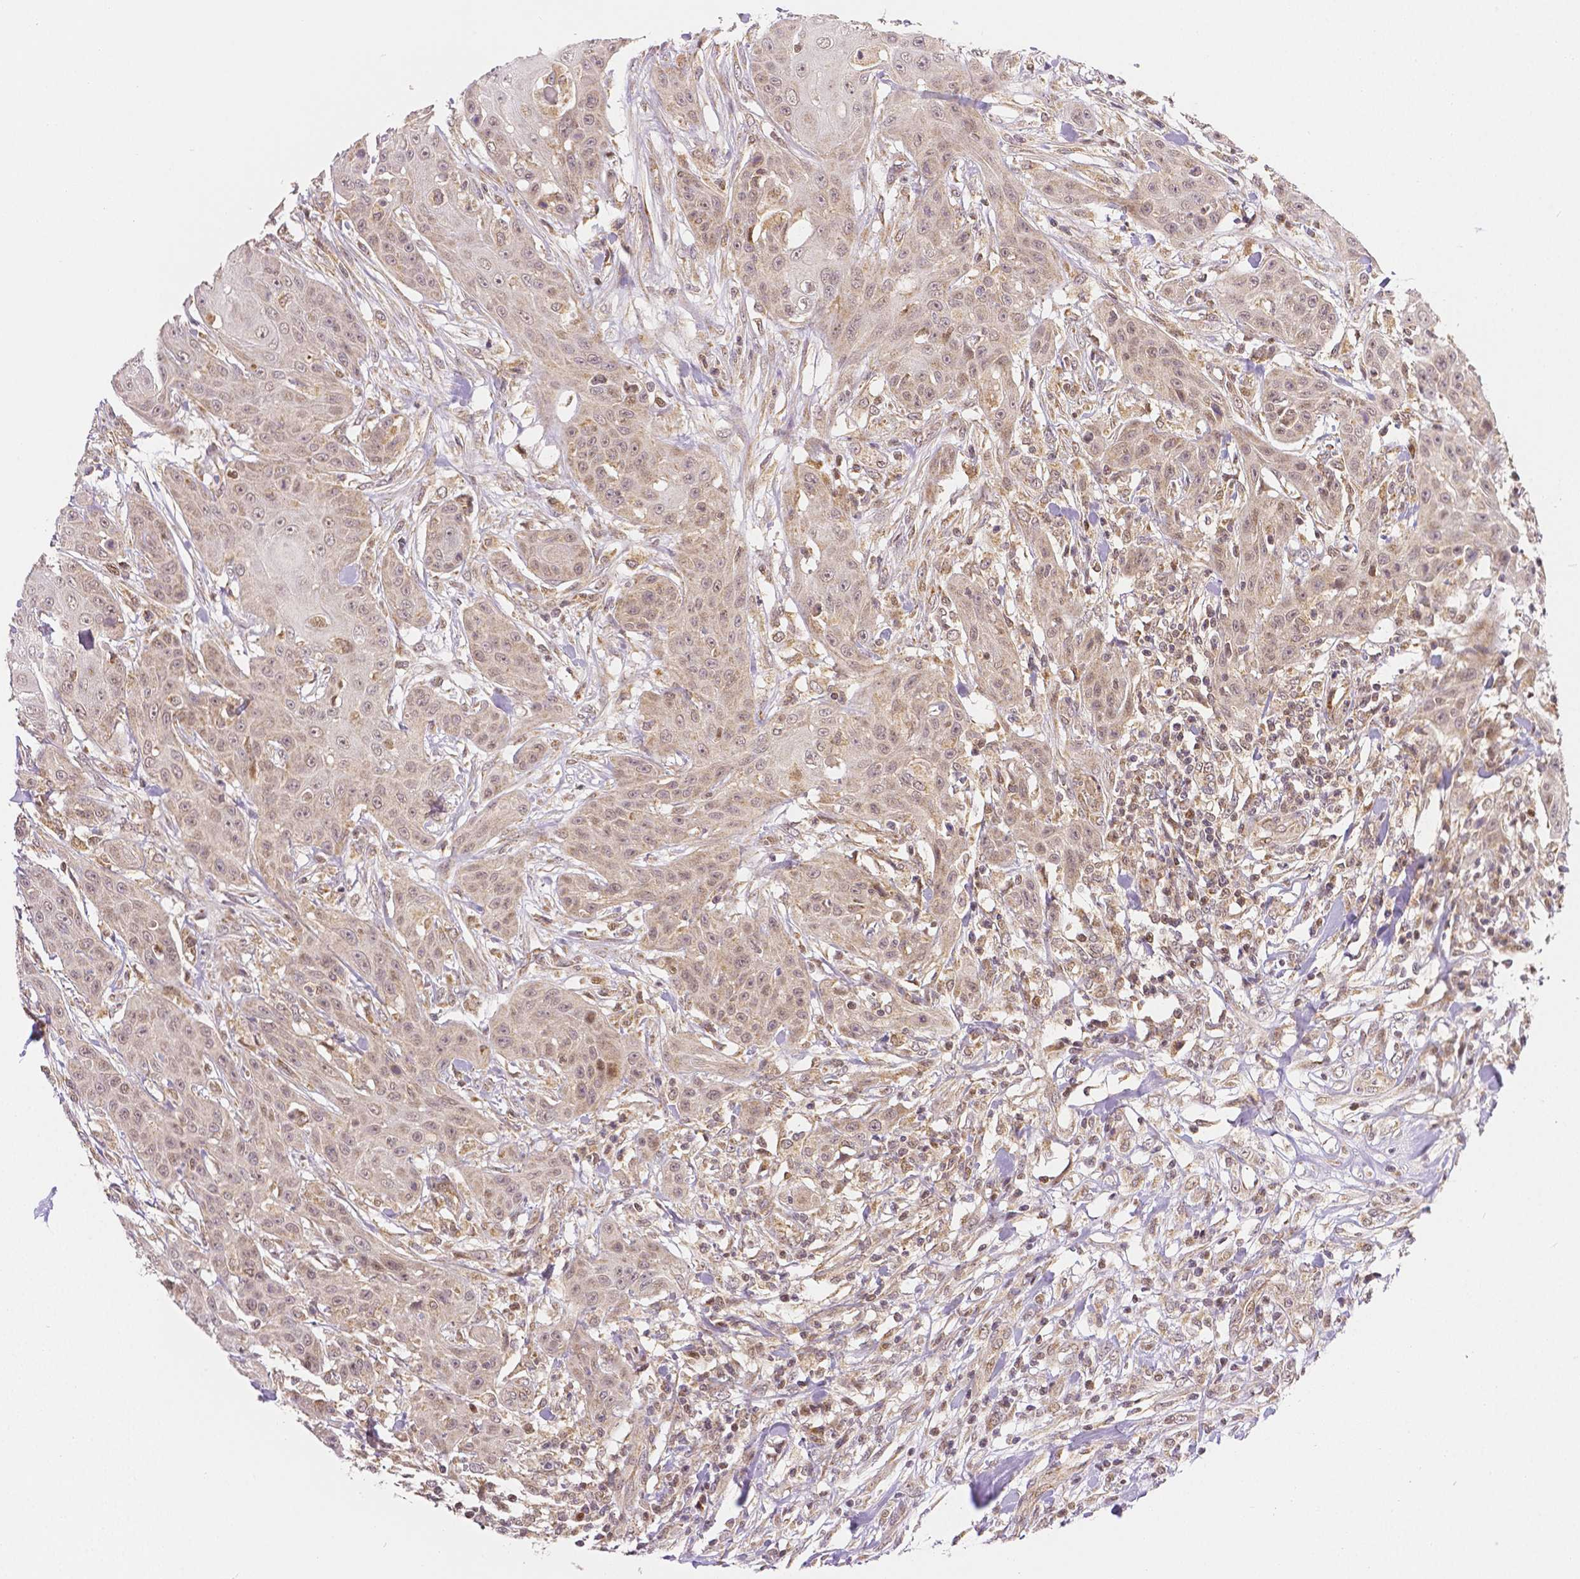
{"staining": {"intensity": "weak", "quantity": "25%-75%", "location": "cytoplasmic/membranous,nuclear"}, "tissue": "head and neck cancer", "cell_type": "Tumor cells", "image_type": "cancer", "snomed": [{"axis": "morphology", "description": "Squamous cell carcinoma, NOS"}, {"axis": "topography", "description": "Oral tissue"}, {"axis": "topography", "description": "Head-Neck"}], "caption": "IHC staining of squamous cell carcinoma (head and neck), which reveals low levels of weak cytoplasmic/membranous and nuclear positivity in approximately 25%-75% of tumor cells indicating weak cytoplasmic/membranous and nuclear protein expression. The staining was performed using DAB (3,3'-diaminobenzidine) (brown) for protein detection and nuclei were counterstained in hematoxylin (blue).", "gene": "RHOT1", "patient": {"sex": "female", "age": 55}}